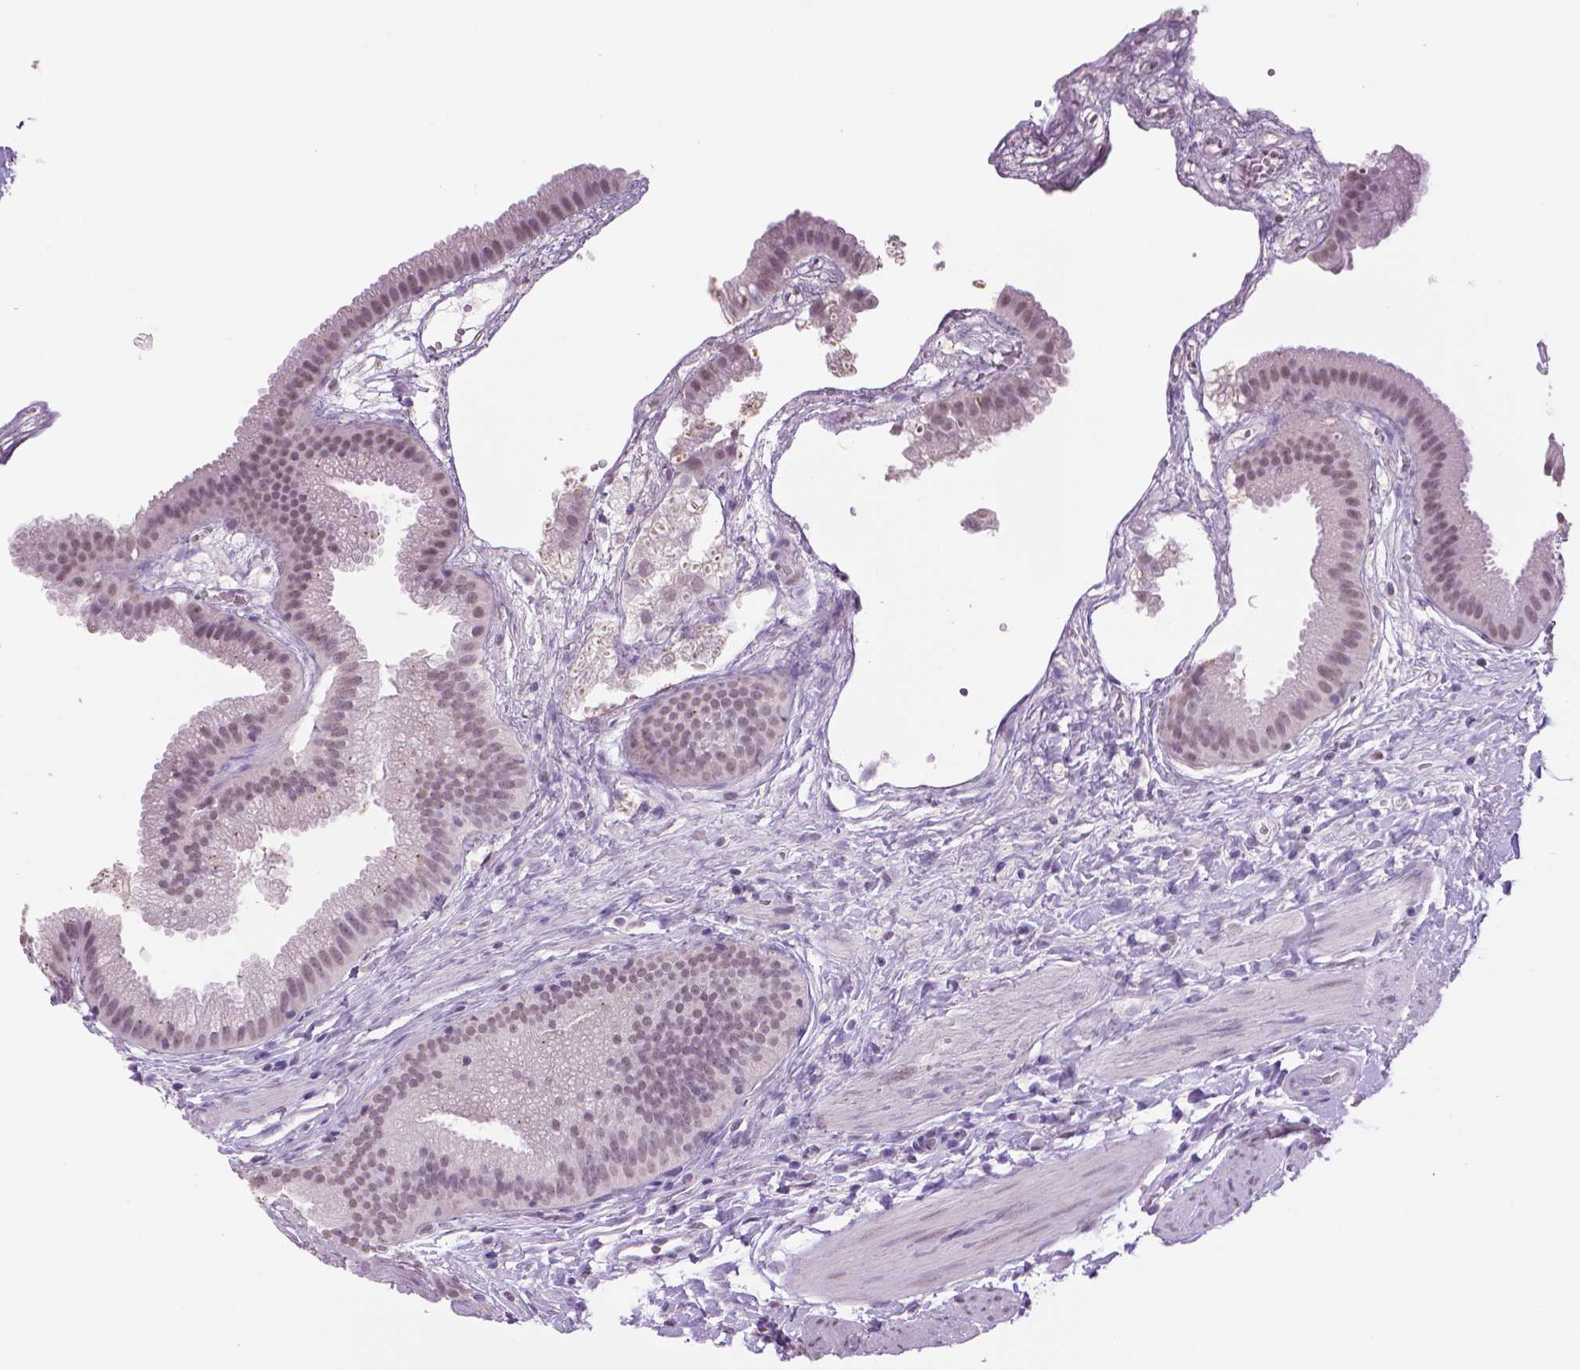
{"staining": {"intensity": "weak", "quantity": "25%-75%", "location": "nuclear"}, "tissue": "gallbladder", "cell_type": "Glandular cells", "image_type": "normal", "snomed": [{"axis": "morphology", "description": "Normal tissue, NOS"}, {"axis": "topography", "description": "Gallbladder"}], "caption": "Immunohistochemistry of benign gallbladder shows low levels of weak nuclear positivity in approximately 25%-75% of glandular cells. The staining was performed using DAB (3,3'-diaminobenzidine), with brown indicating positive protein expression. Nuclei are stained blue with hematoxylin.", "gene": "IGF2BP1", "patient": {"sex": "female", "age": 63}}